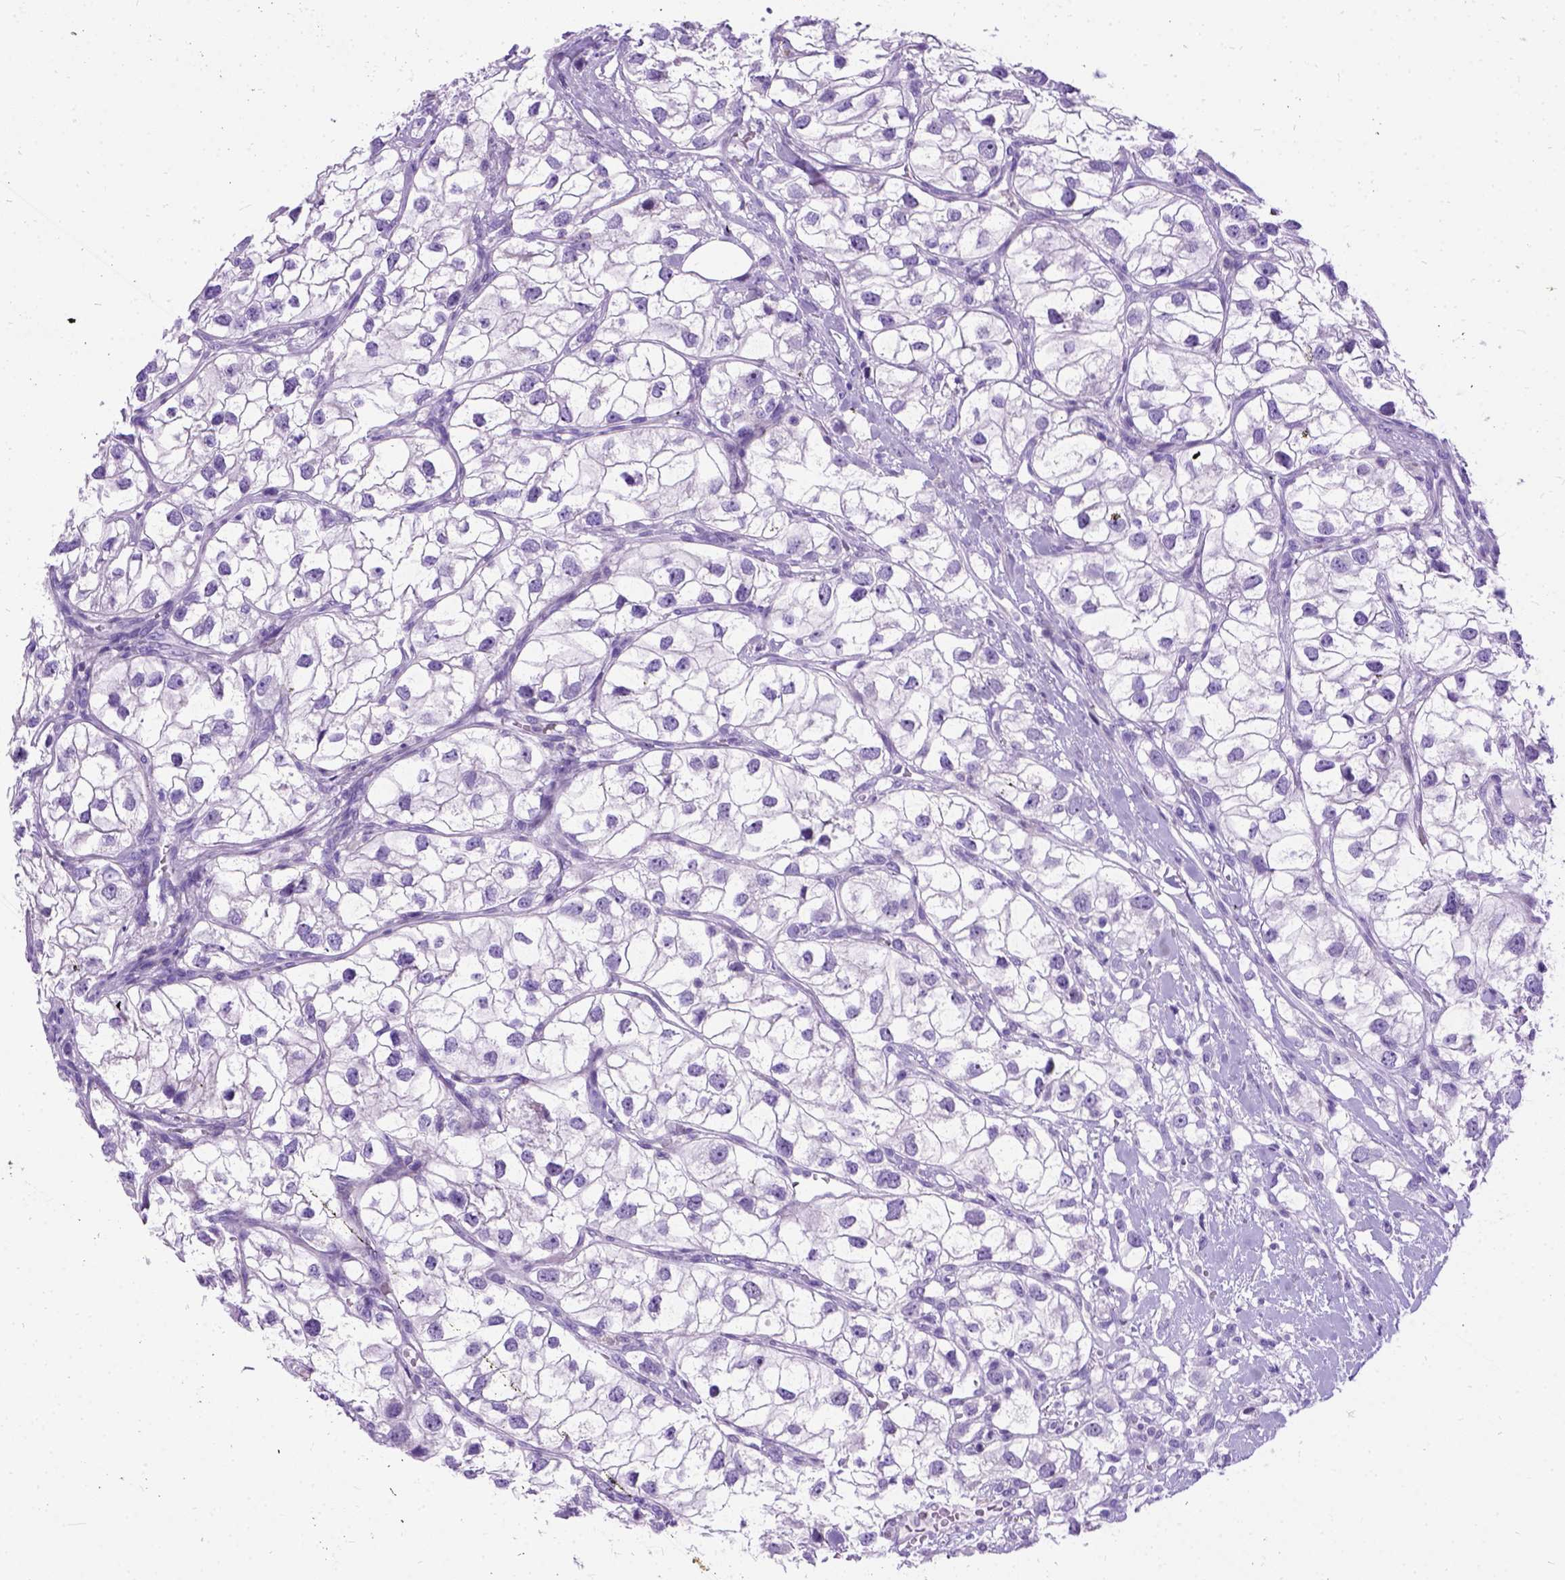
{"staining": {"intensity": "negative", "quantity": "none", "location": "none"}, "tissue": "renal cancer", "cell_type": "Tumor cells", "image_type": "cancer", "snomed": [{"axis": "morphology", "description": "Adenocarcinoma, NOS"}, {"axis": "topography", "description": "Kidney"}], "caption": "Immunohistochemical staining of human renal adenocarcinoma reveals no significant positivity in tumor cells.", "gene": "PRG2", "patient": {"sex": "male", "age": 59}}